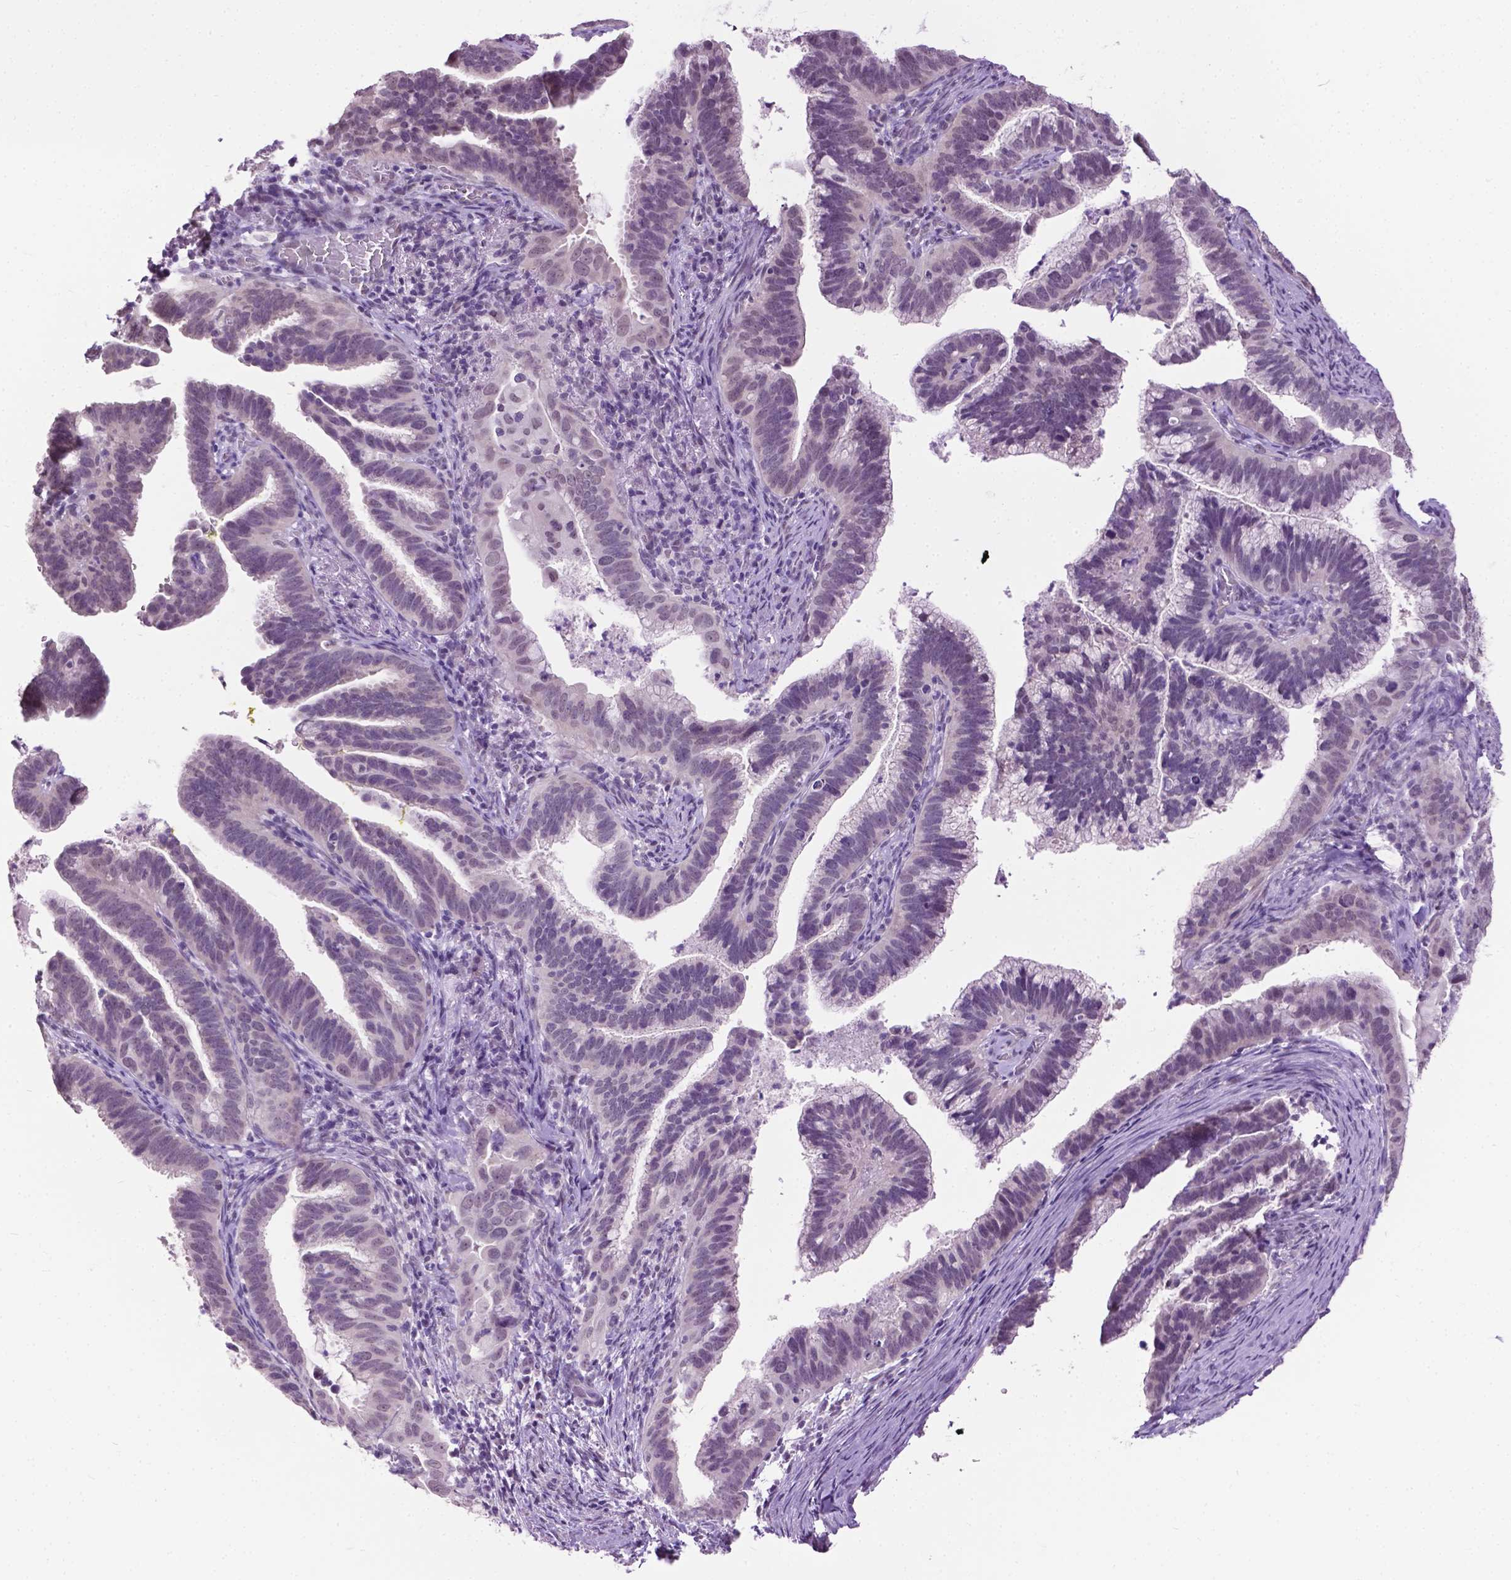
{"staining": {"intensity": "negative", "quantity": "none", "location": "none"}, "tissue": "cervical cancer", "cell_type": "Tumor cells", "image_type": "cancer", "snomed": [{"axis": "morphology", "description": "Adenocarcinoma, NOS"}, {"axis": "topography", "description": "Cervix"}], "caption": "The photomicrograph shows no significant staining in tumor cells of cervical cancer (adenocarcinoma).", "gene": "GPR37L1", "patient": {"sex": "female", "age": 61}}